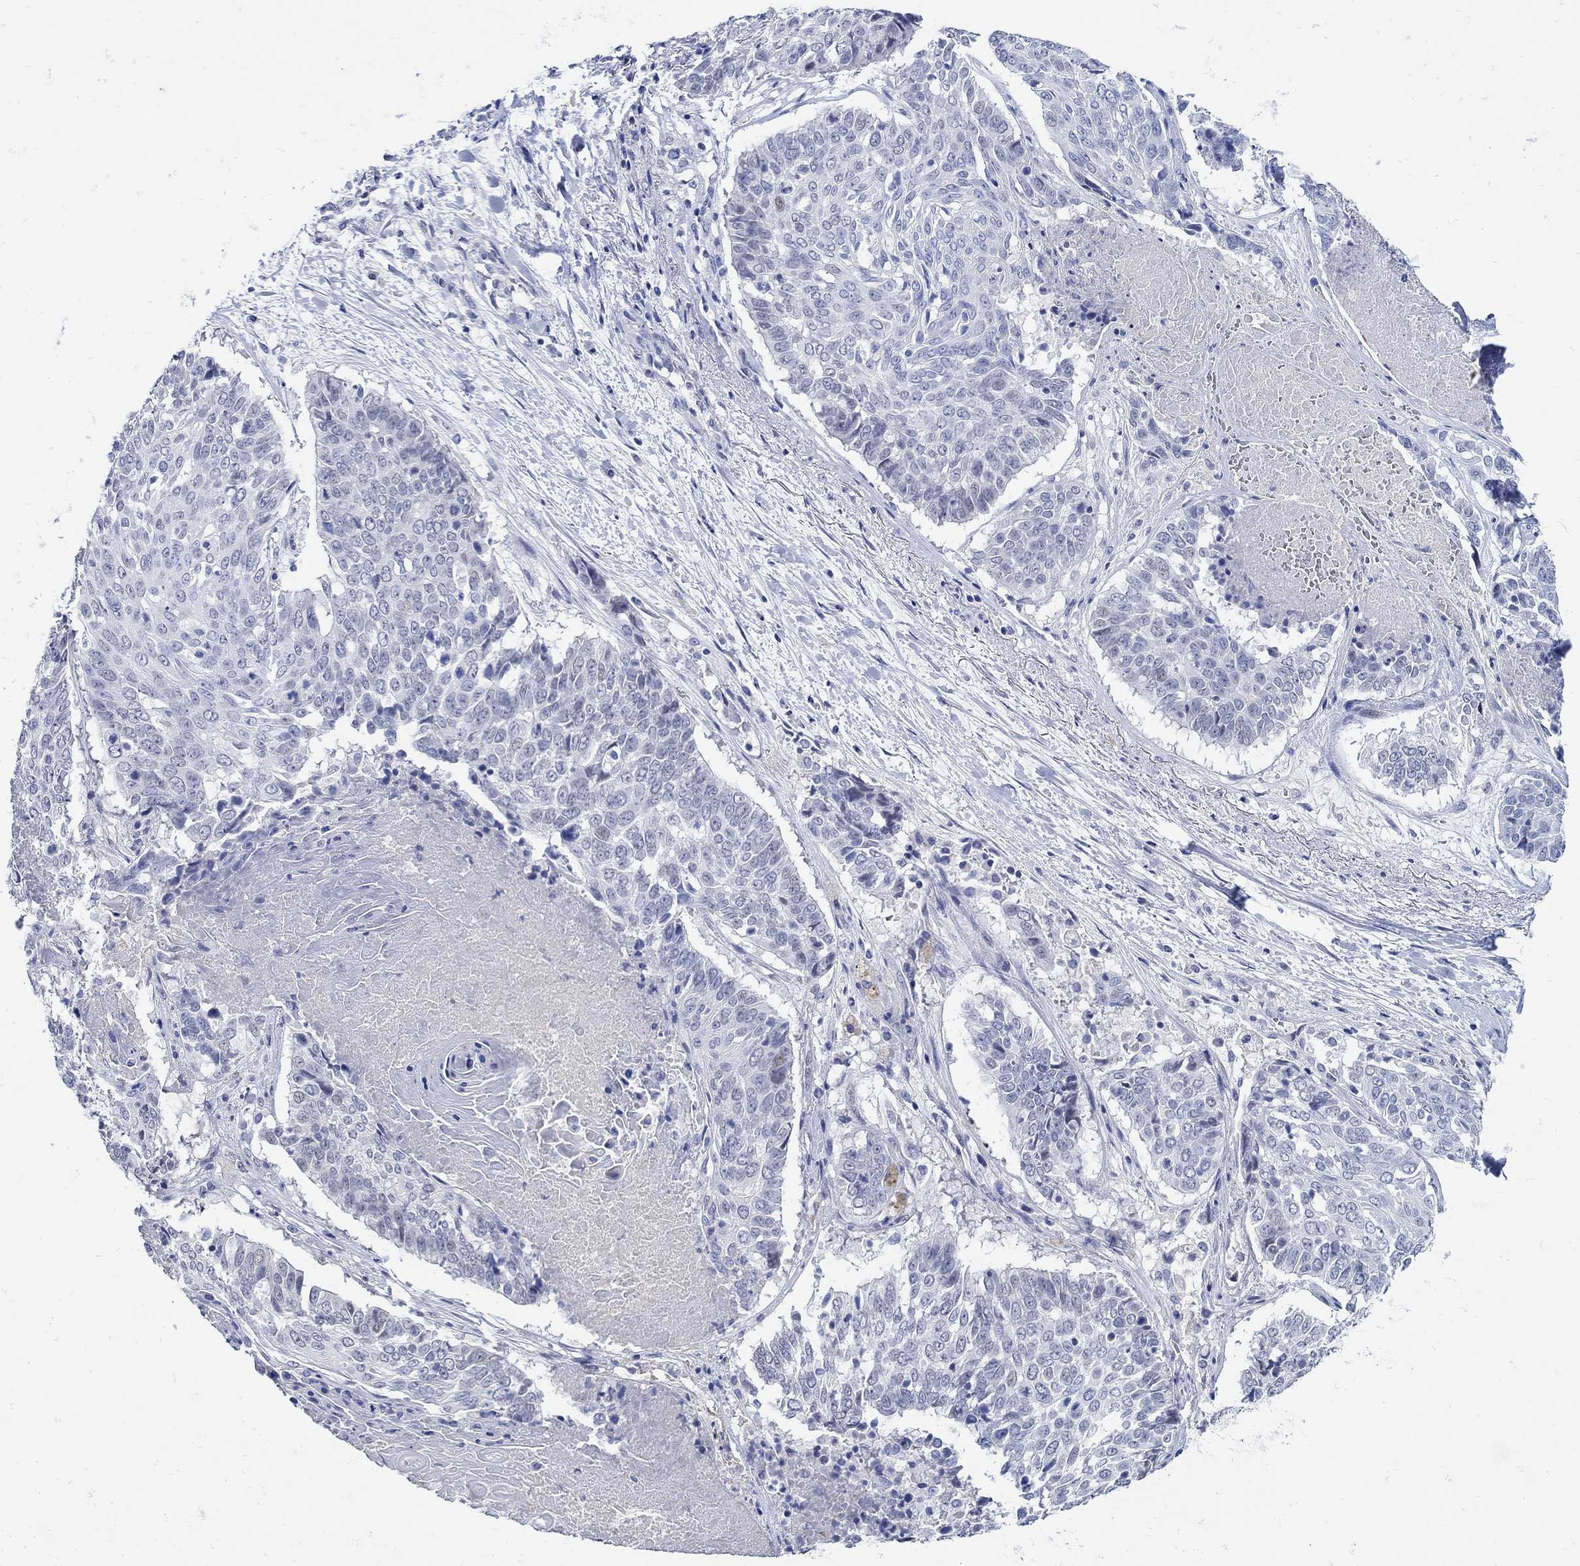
{"staining": {"intensity": "negative", "quantity": "none", "location": "none"}, "tissue": "lung cancer", "cell_type": "Tumor cells", "image_type": "cancer", "snomed": [{"axis": "morphology", "description": "Squamous cell carcinoma, NOS"}, {"axis": "topography", "description": "Lung"}], "caption": "An image of lung cancer stained for a protein reveals no brown staining in tumor cells. The staining was performed using DAB to visualize the protein expression in brown, while the nuclei were stained in blue with hematoxylin (Magnification: 20x).", "gene": "NOS1", "patient": {"sex": "male", "age": 64}}